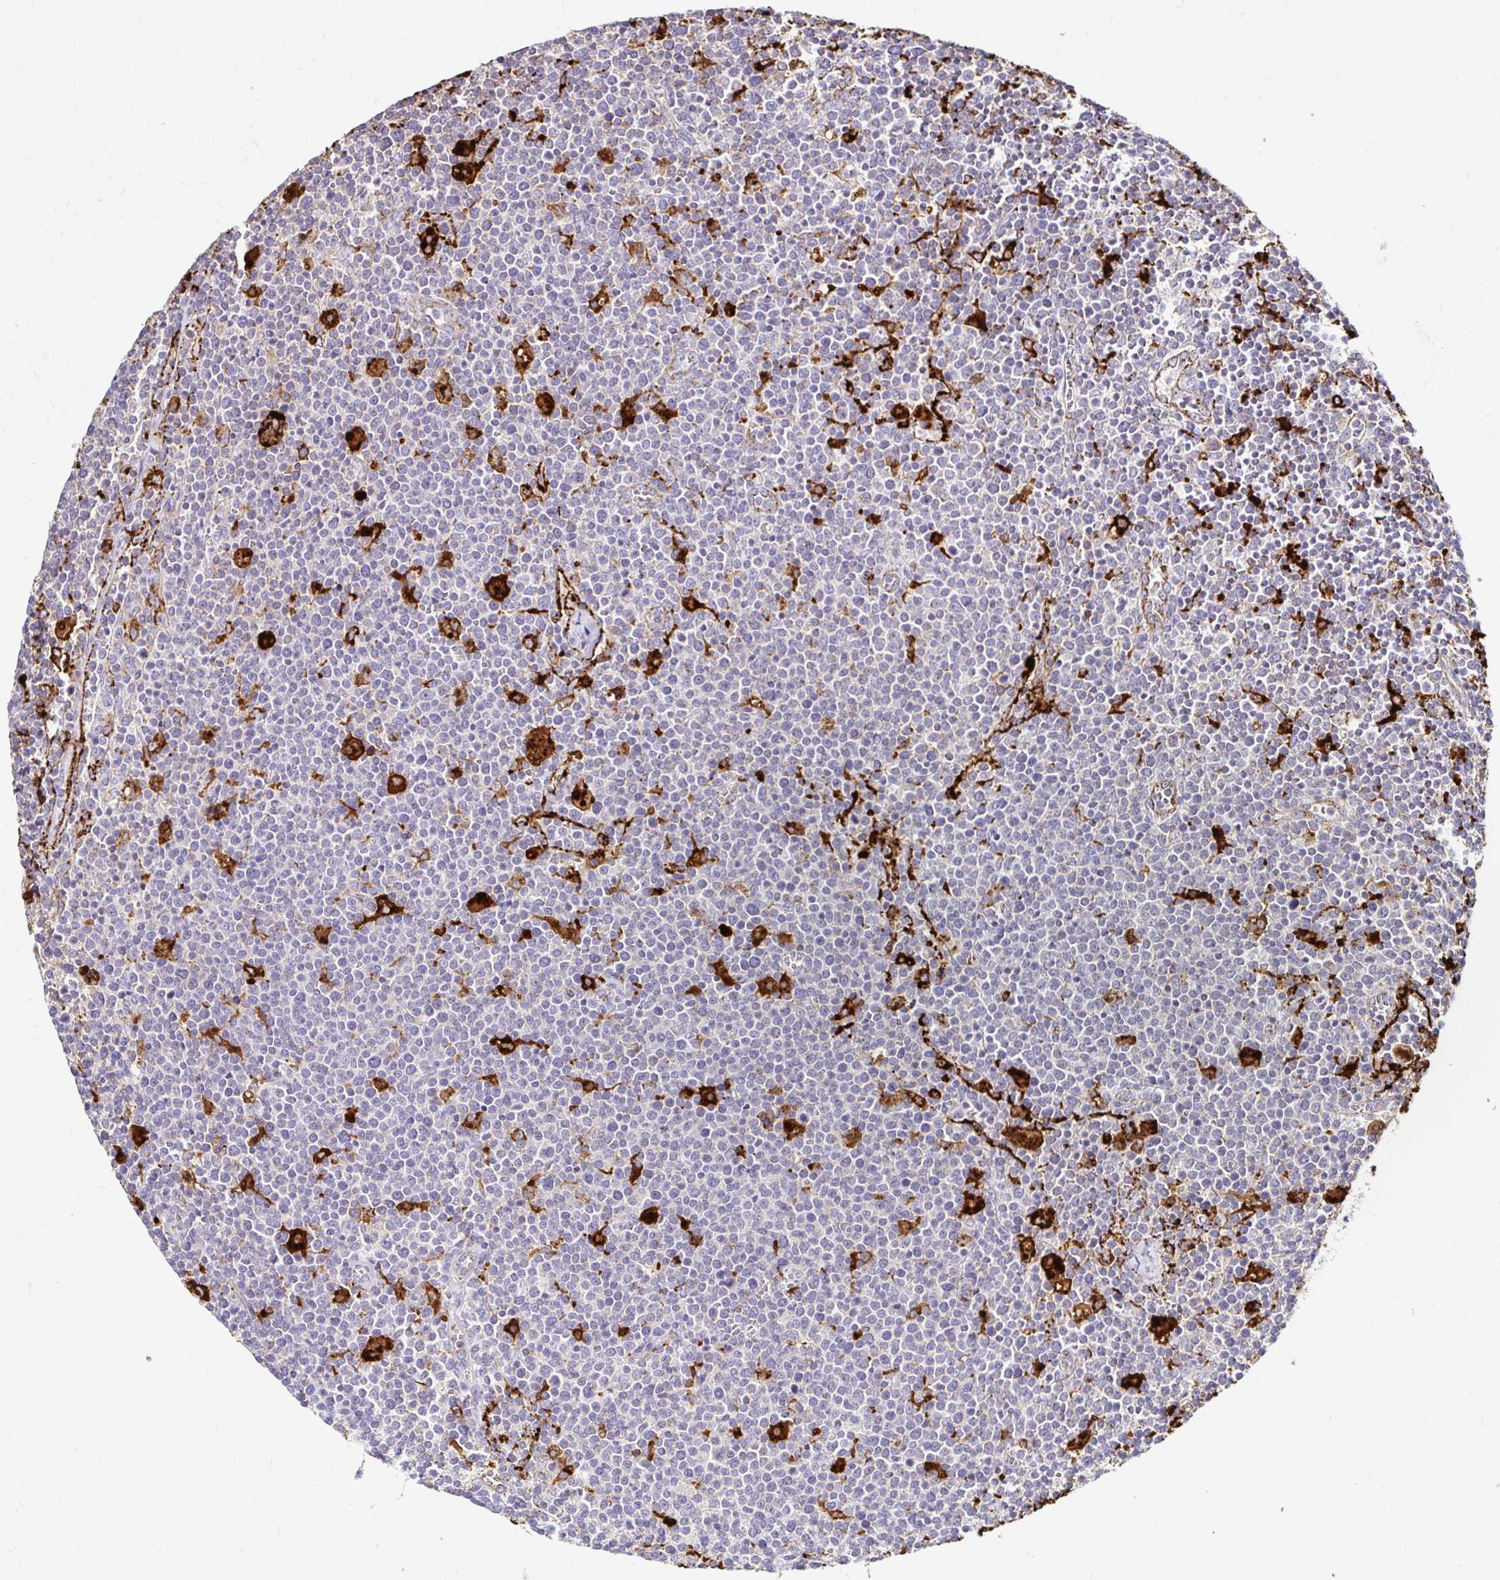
{"staining": {"intensity": "negative", "quantity": "none", "location": "none"}, "tissue": "lymphoma", "cell_type": "Tumor cells", "image_type": "cancer", "snomed": [{"axis": "morphology", "description": "Malignant lymphoma, non-Hodgkin's type, High grade"}, {"axis": "topography", "description": "Lymph node"}], "caption": "This is an immunohistochemistry (IHC) photomicrograph of human high-grade malignant lymphoma, non-Hodgkin's type. There is no staining in tumor cells.", "gene": "FUCA1", "patient": {"sex": "male", "age": 61}}